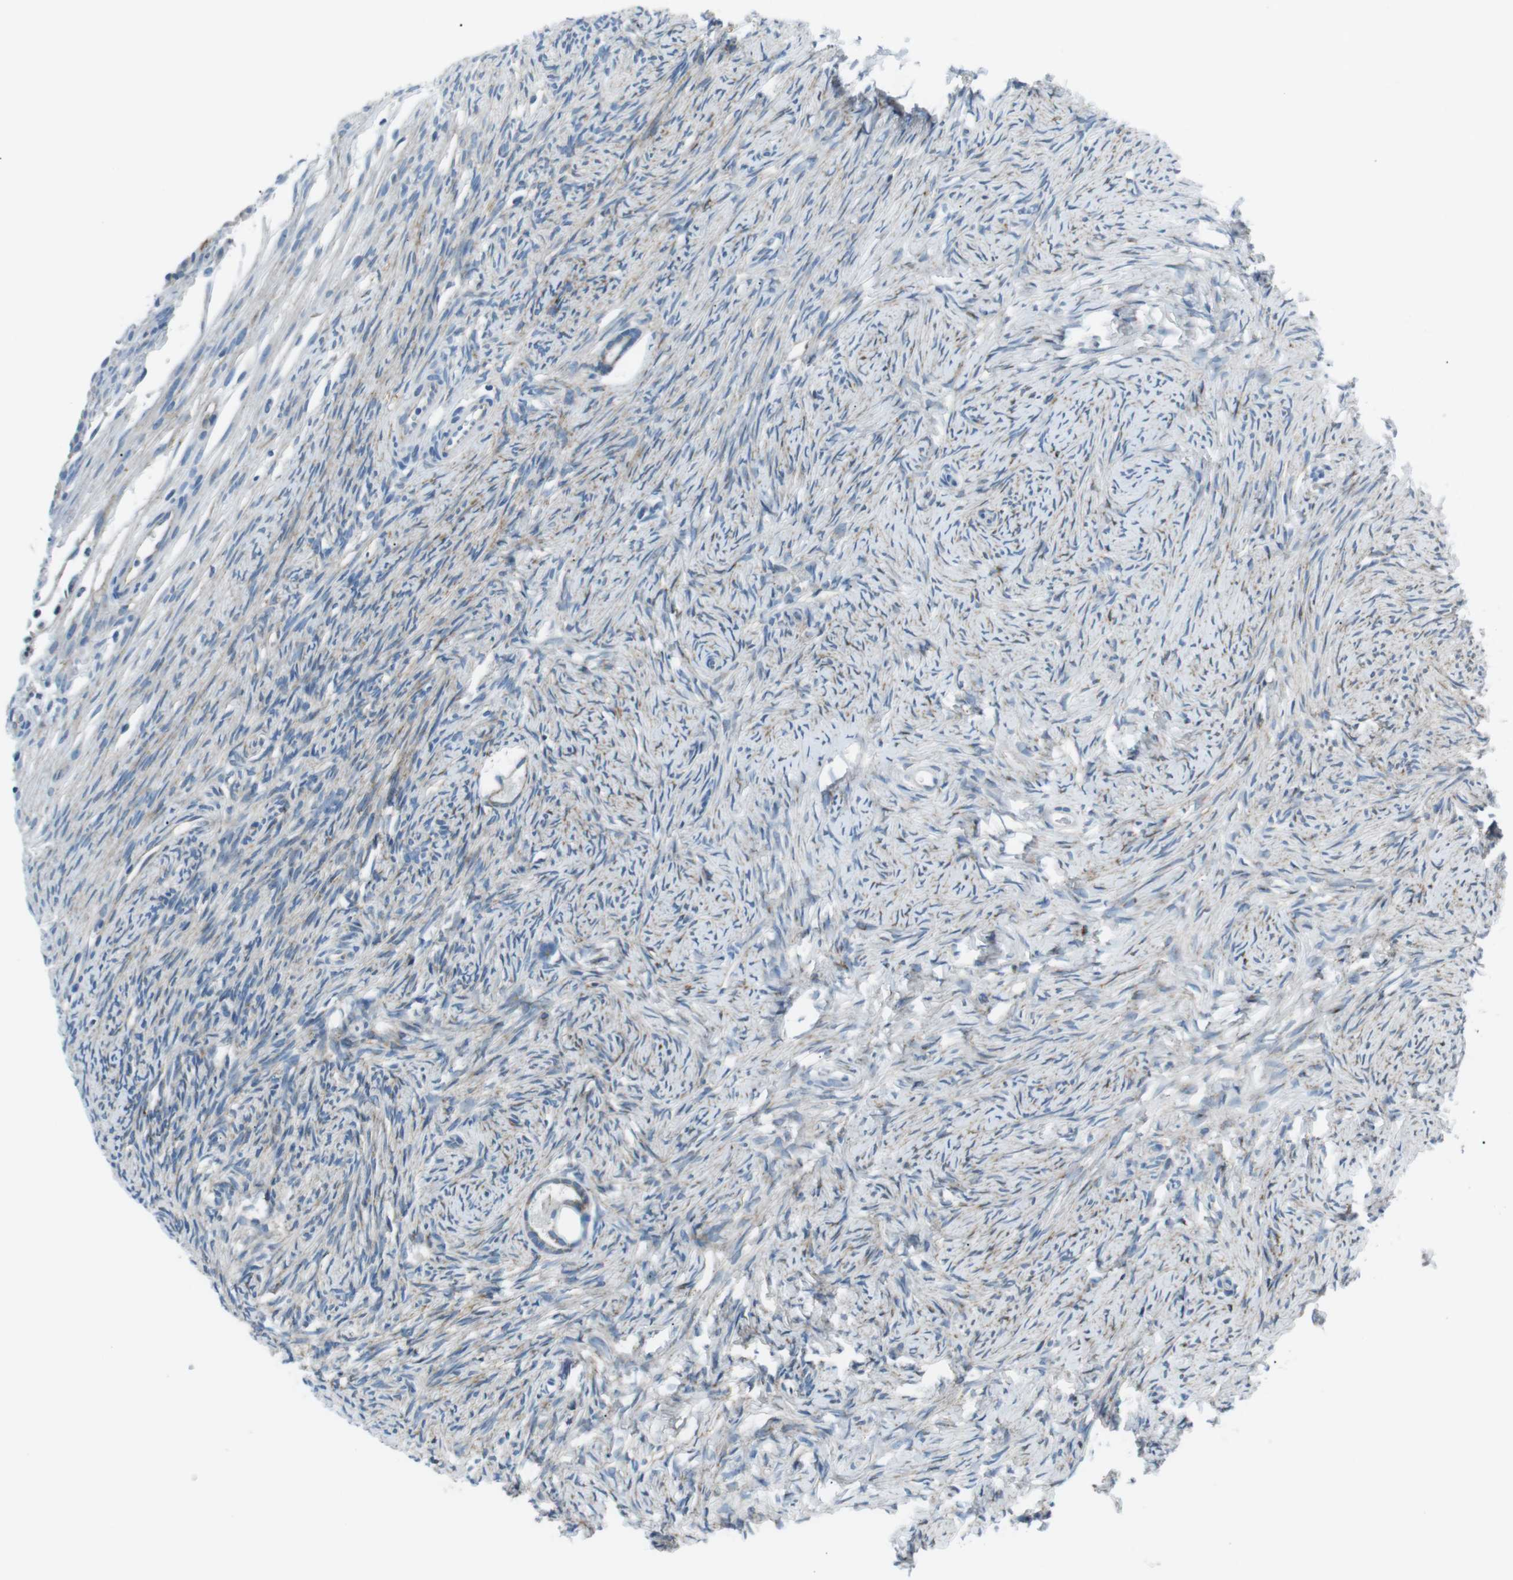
{"staining": {"intensity": "negative", "quantity": "none", "location": "none"}, "tissue": "ovary", "cell_type": "Follicle cells", "image_type": "normal", "snomed": [{"axis": "morphology", "description": "Normal tissue, NOS"}, {"axis": "topography", "description": "Ovary"}], "caption": "Ovary was stained to show a protein in brown. There is no significant expression in follicle cells. (DAB immunohistochemistry visualized using brightfield microscopy, high magnification).", "gene": "CSF2RA", "patient": {"sex": "female", "age": 33}}